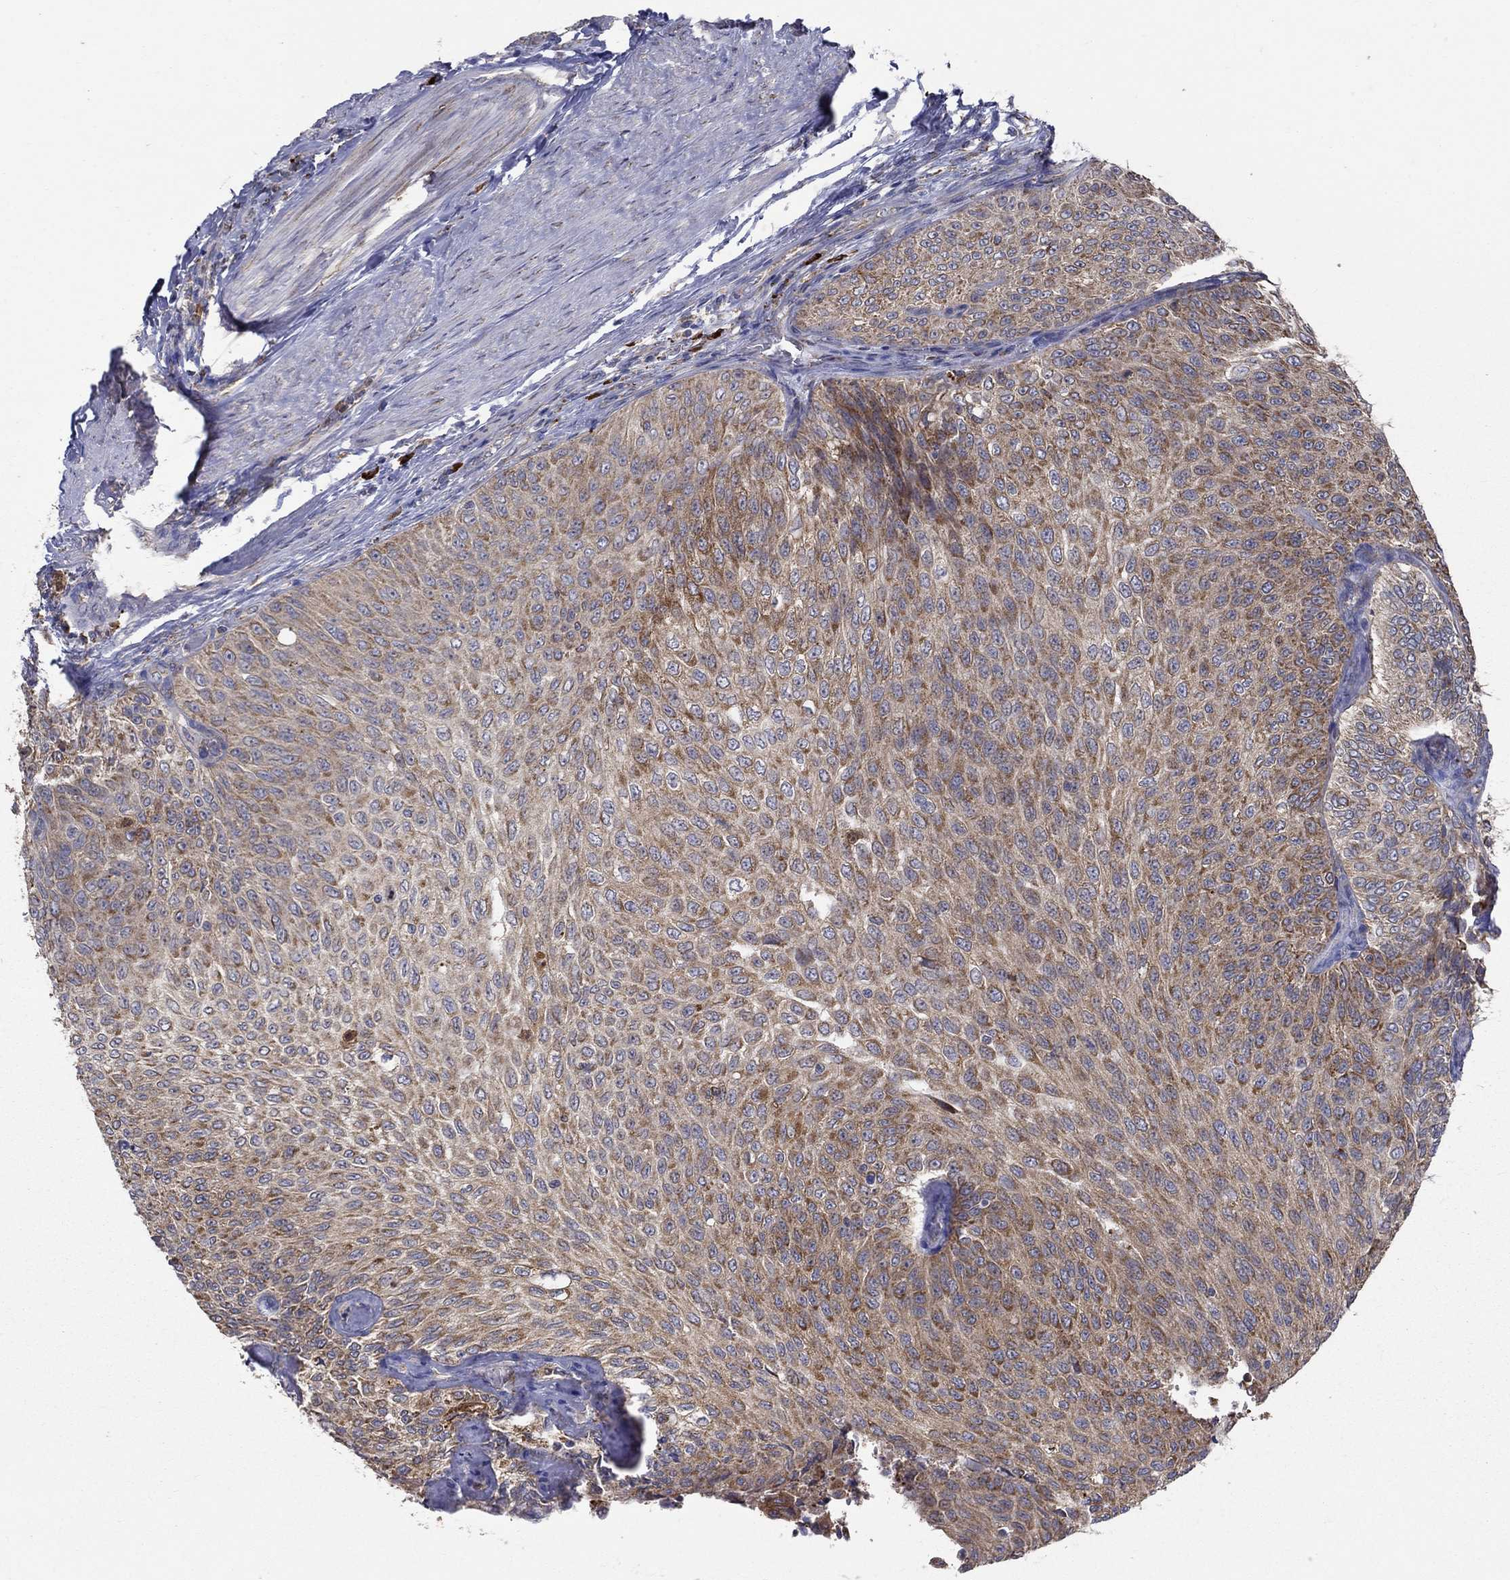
{"staining": {"intensity": "moderate", "quantity": ">75%", "location": "cytoplasmic/membranous"}, "tissue": "urothelial cancer", "cell_type": "Tumor cells", "image_type": "cancer", "snomed": [{"axis": "morphology", "description": "Urothelial carcinoma, Low grade"}, {"axis": "topography", "description": "Ureter, NOS"}, {"axis": "topography", "description": "Urinary bladder"}], "caption": "Immunohistochemical staining of human low-grade urothelial carcinoma shows moderate cytoplasmic/membranous protein positivity in approximately >75% of tumor cells. (DAB (3,3'-diaminobenzidine) IHC with brightfield microscopy, high magnification).", "gene": "PRDX4", "patient": {"sex": "male", "age": 78}}